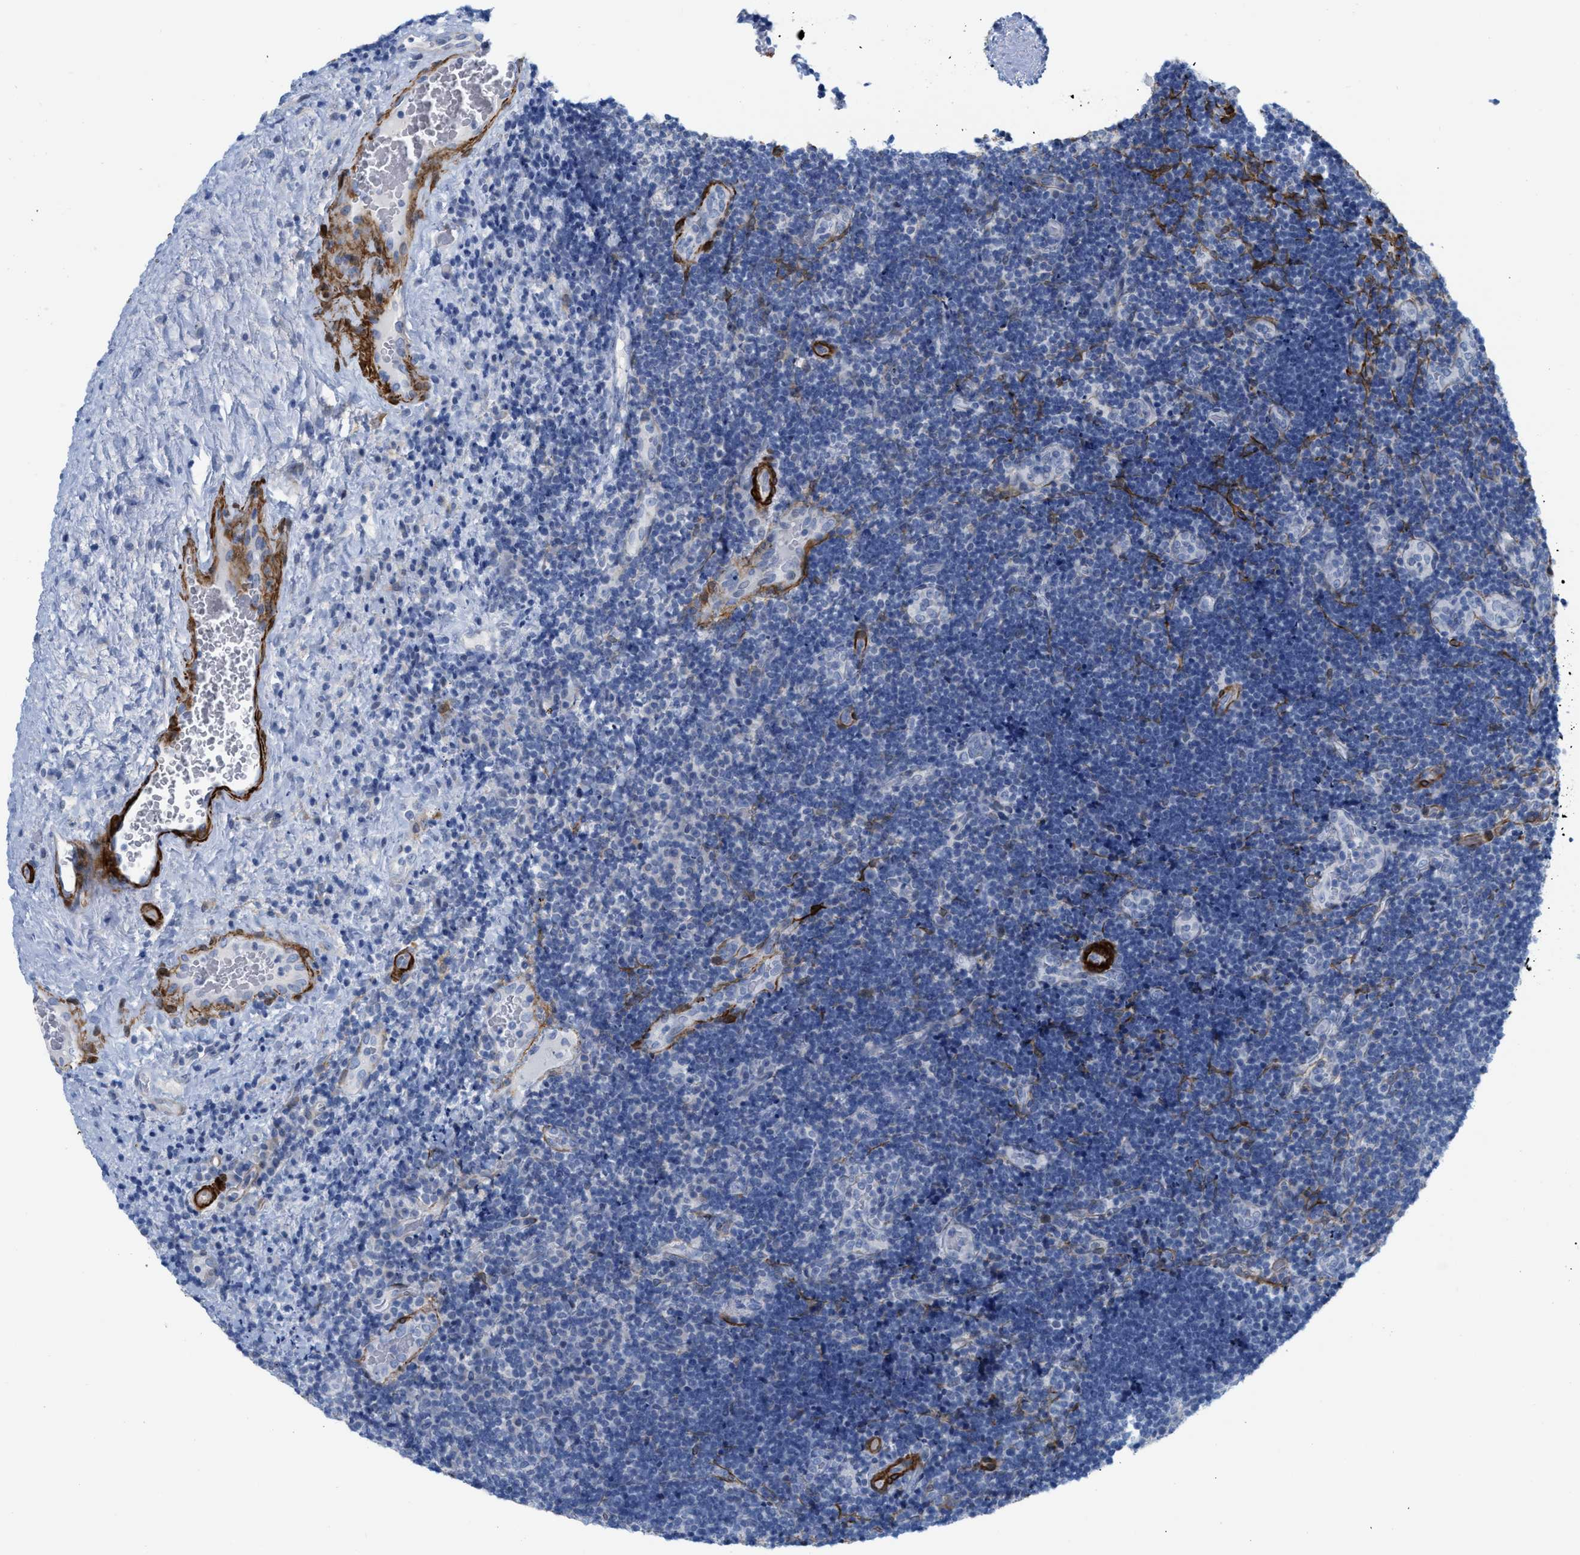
{"staining": {"intensity": "negative", "quantity": "none", "location": "none"}, "tissue": "lymphoma", "cell_type": "Tumor cells", "image_type": "cancer", "snomed": [{"axis": "morphology", "description": "Malignant lymphoma, non-Hodgkin's type, High grade"}, {"axis": "topography", "description": "Tonsil"}], "caption": "The micrograph exhibits no staining of tumor cells in lymphoma. (Brightfield microscopy of DAB IHC at high magnification).", "gene": "TAGLN", "patient": {"sex": "female", "age": 36}}